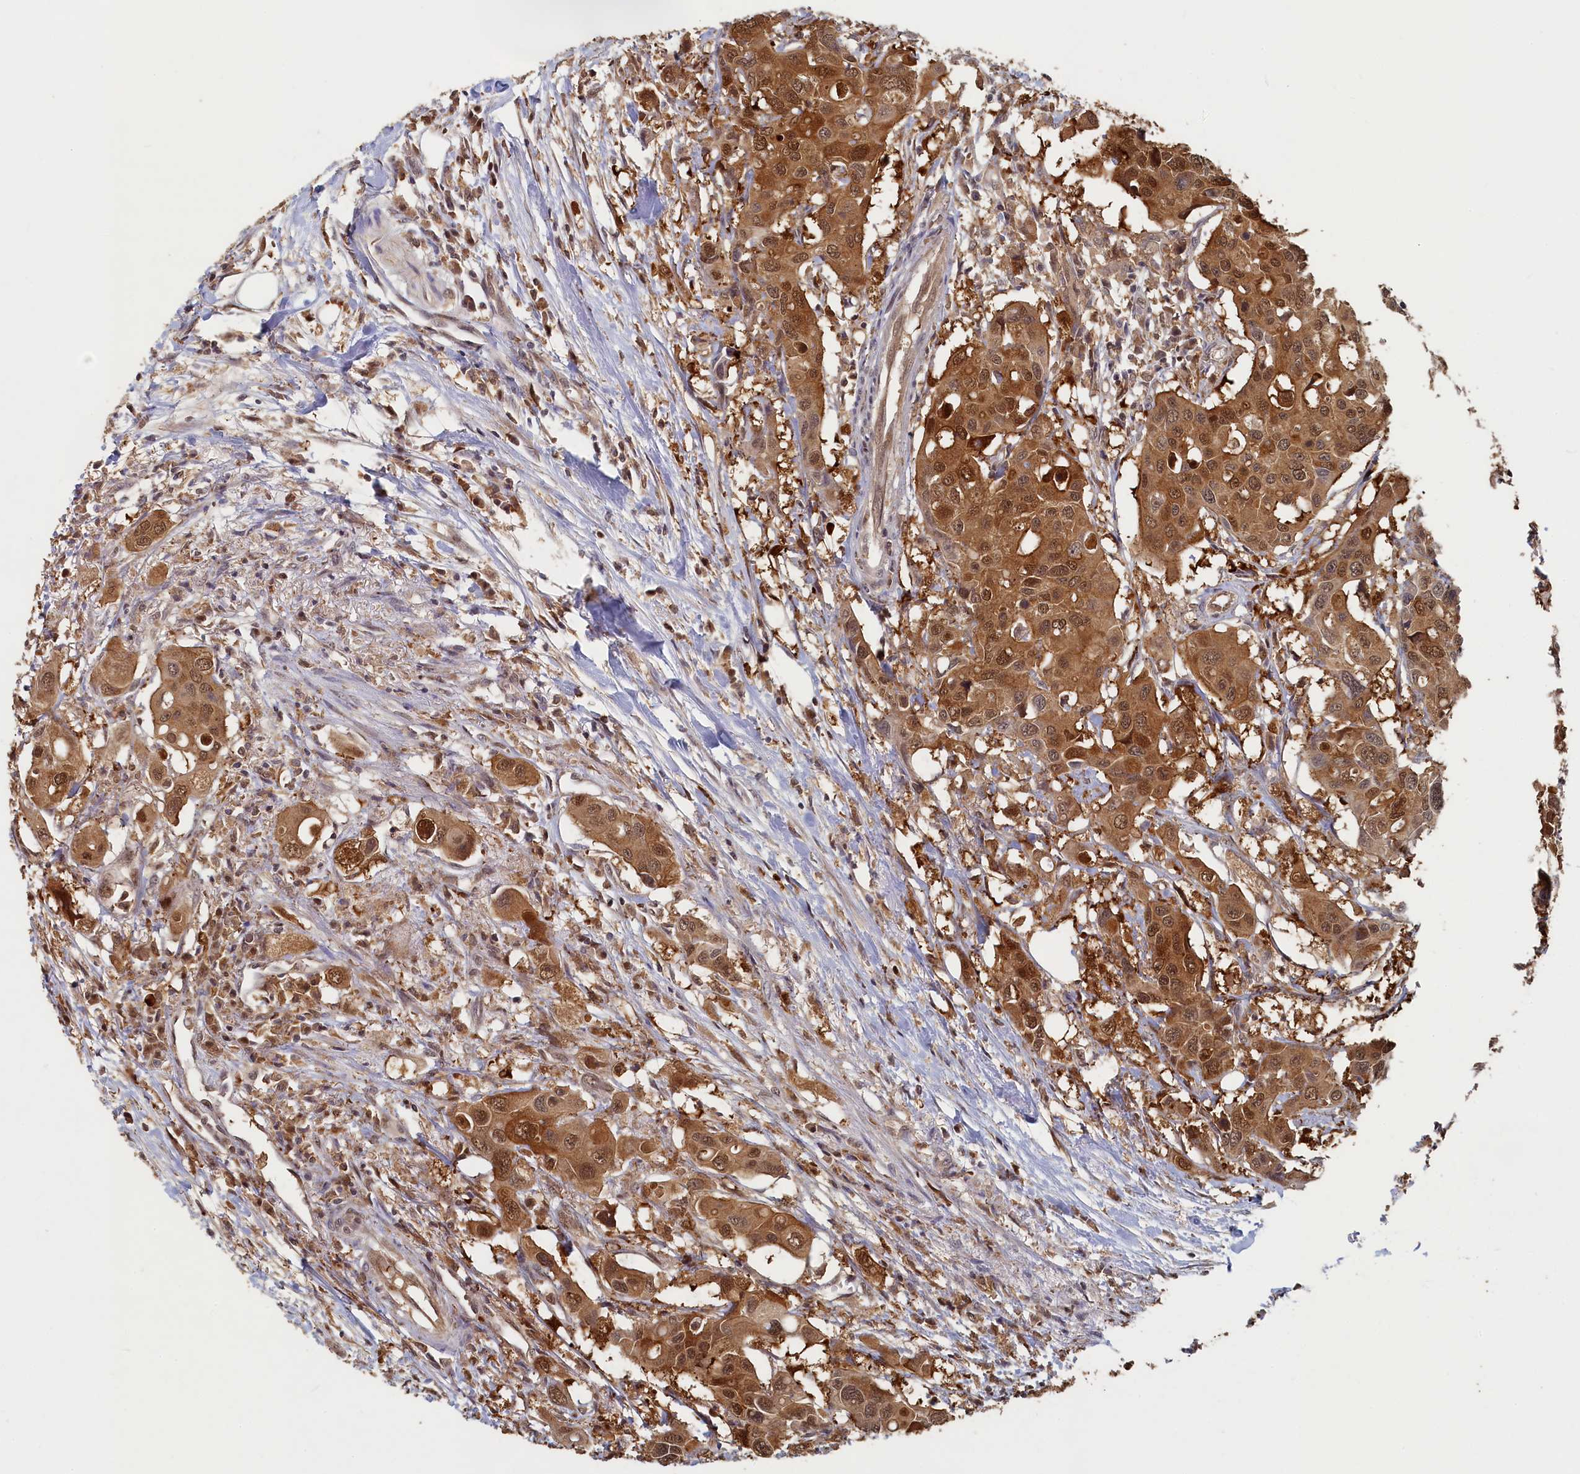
{"staining": {"intensity": "strong", "quantity": ">75%", "location": "cytoplasmic/membranous,nuclear"}, "tissue": "colorectal cancer", "cell_type": "Tumor cells", "image_type": "cancer", "snomed": [{"axis": "morphology", "description": "Adenocarcinoma, NOS"}, {"axis": "topography", "description": "Colon"}], "caption": "Immunohistochemical staining of human colorectal cancer displays strong cytoplasmic/membranous and nuclear protein expression in about >75% of tumor cells.", "gene": "UCHL3", "patient": {"sex": "male", "age": 77}}